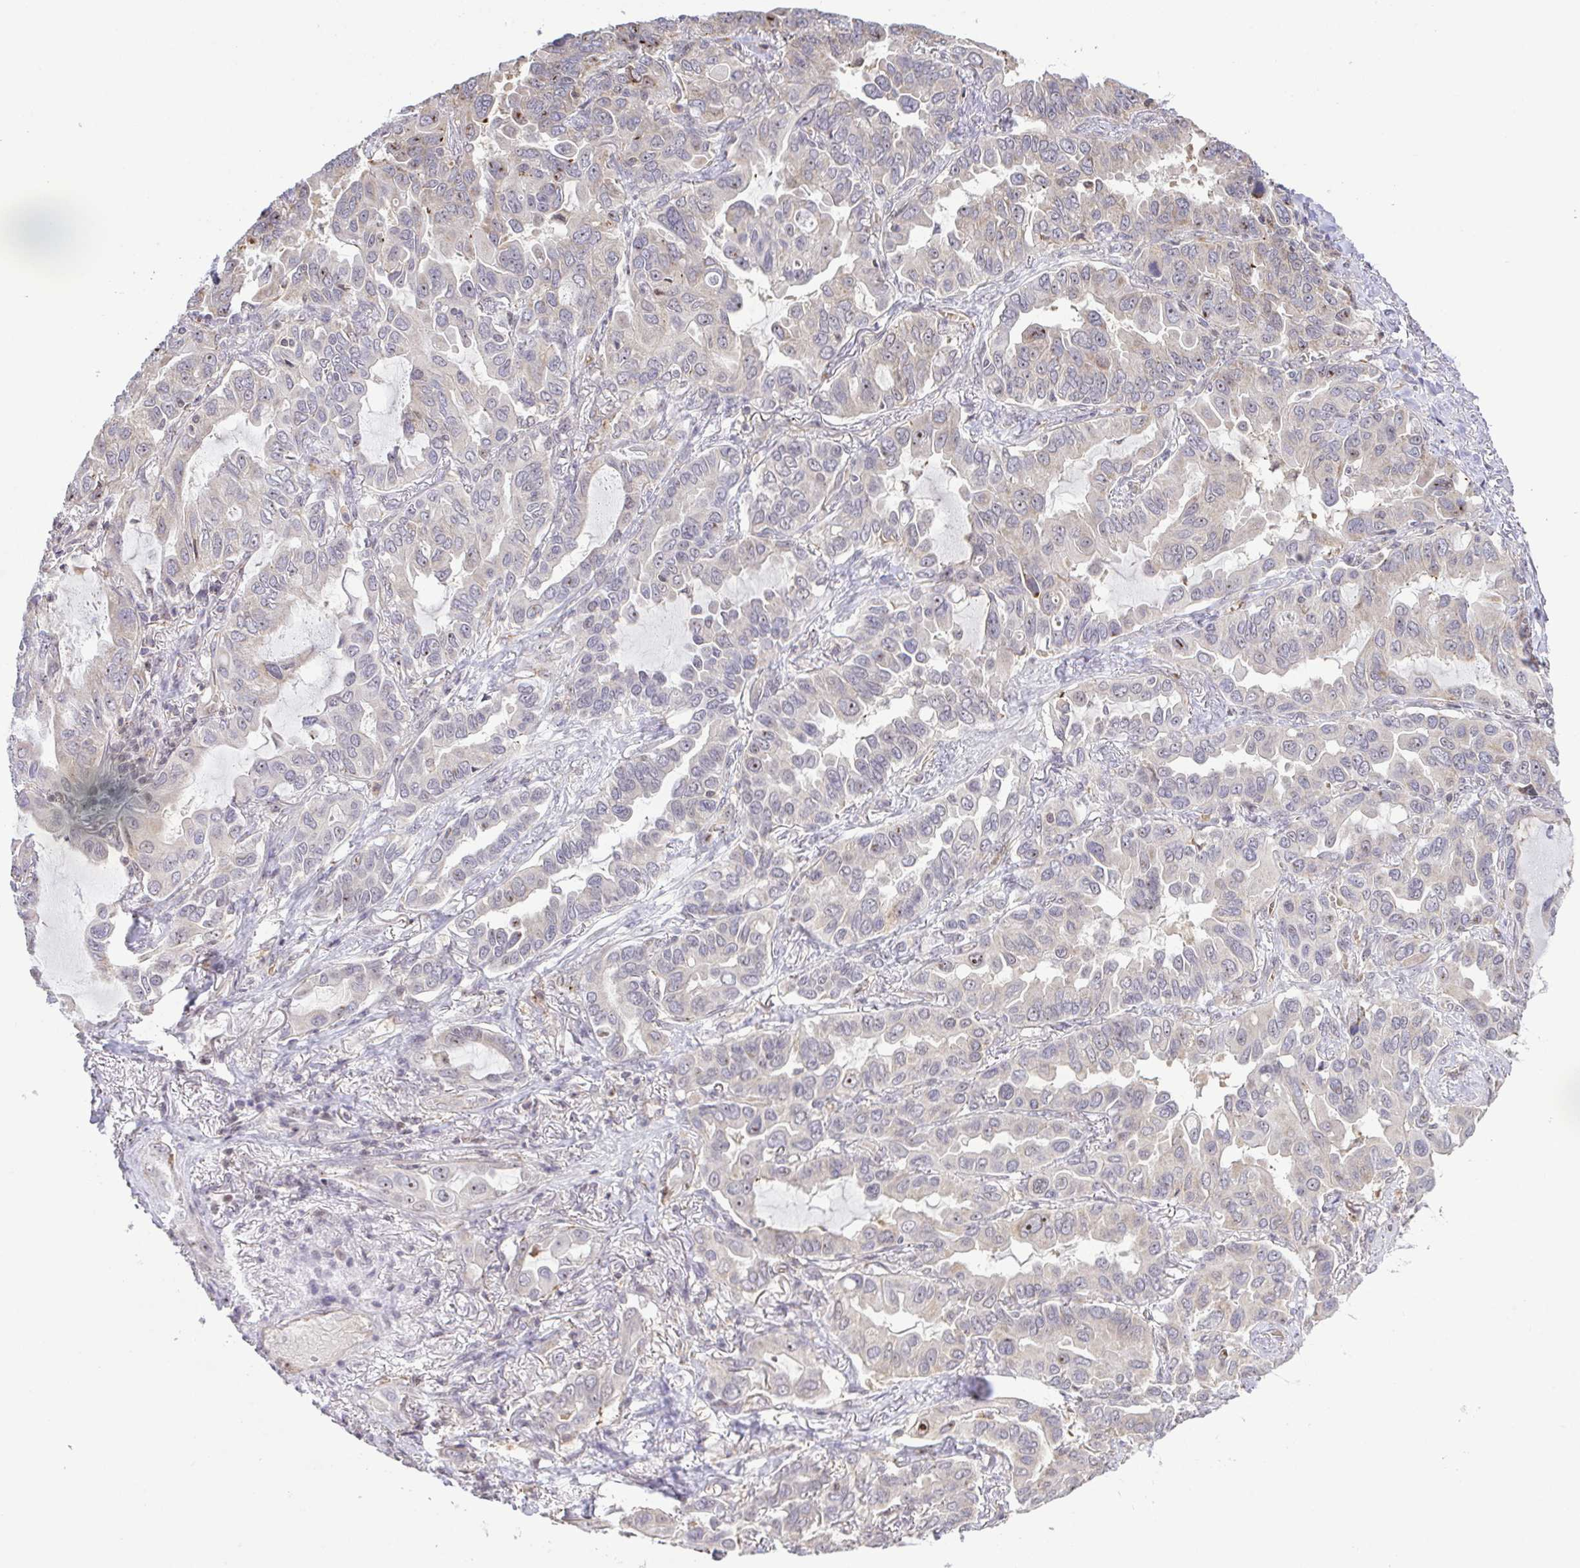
{"staining": {"intensity": "moderate", "quantity": "25%-75%", "location": "cytoplasmic/membranous"}, "tissue": "lung cancer", "cell_type": "Tumor cells", "image_type": "cancer", "snomed": [{"axis": "morphology", "description": "Adenocarcinoma, NOS"}, {"axis": "topography", "description": "Lung"}], "caption": "An IHC histopathology image of tumor tissue is shown. Protein staining in brown labels moderate cytoplasmic/membranous positivity in lung cancer within tumor cells.", "gene": "RSL24D1", "patient": {"sex": "male", "age": 64}}